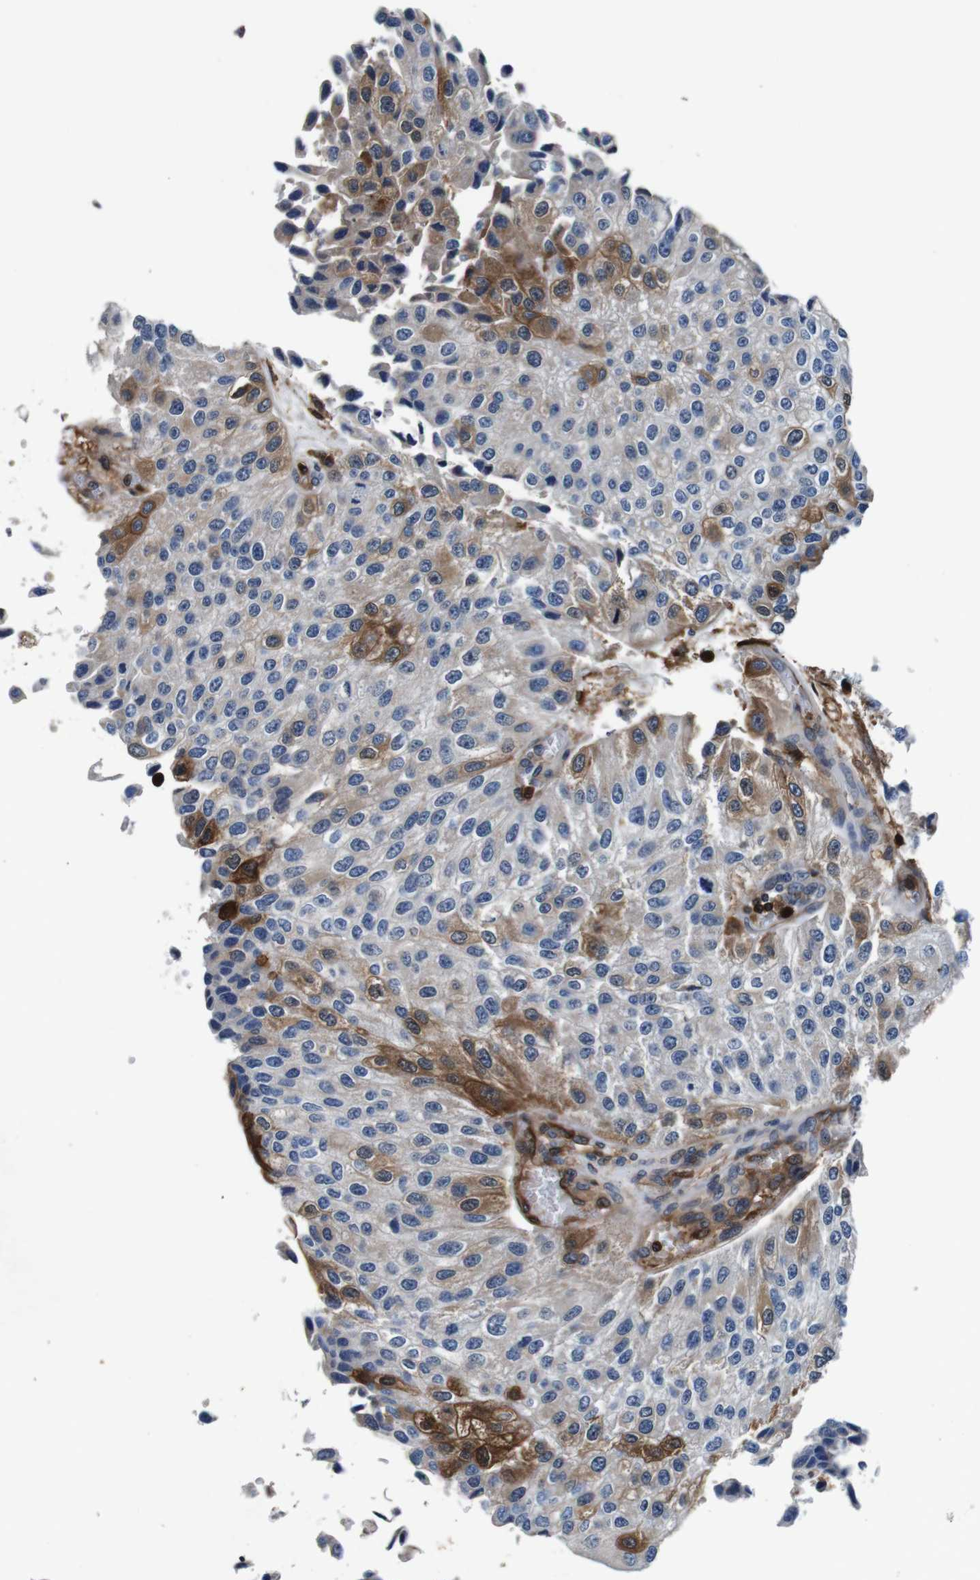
{"staining": {"intensity": "moderate", "quantity": "25%-75%", "location": "cytoplasmic/membranous,nuclear"}, "tissue": "urothelial cancer", "cell_type": "Tumor cells", "image_type": "cancer", "snomed": [{"axis": "morphology", "description": "Urothelial carcinoma, High grade"}, {"axis": "topography", "description": "Kidney"}, {"axis": "topography", "description": "Urinary bladder"}], "caption": "Immunohistochemistry (DAB (3,3'-diaminobenzidine)) staining of urothelial carcinoma (high-grade) exhibits moderate cytoplasmic/membranous and nuclear protein expression in about 25%-75% of tumor cells. (DAB (3,3'-diaminobenzidine) IHC with brightfield microscopy, high magnification).", "gene": "ANXA1", "patient": {"sex": "male", "age": 77}}